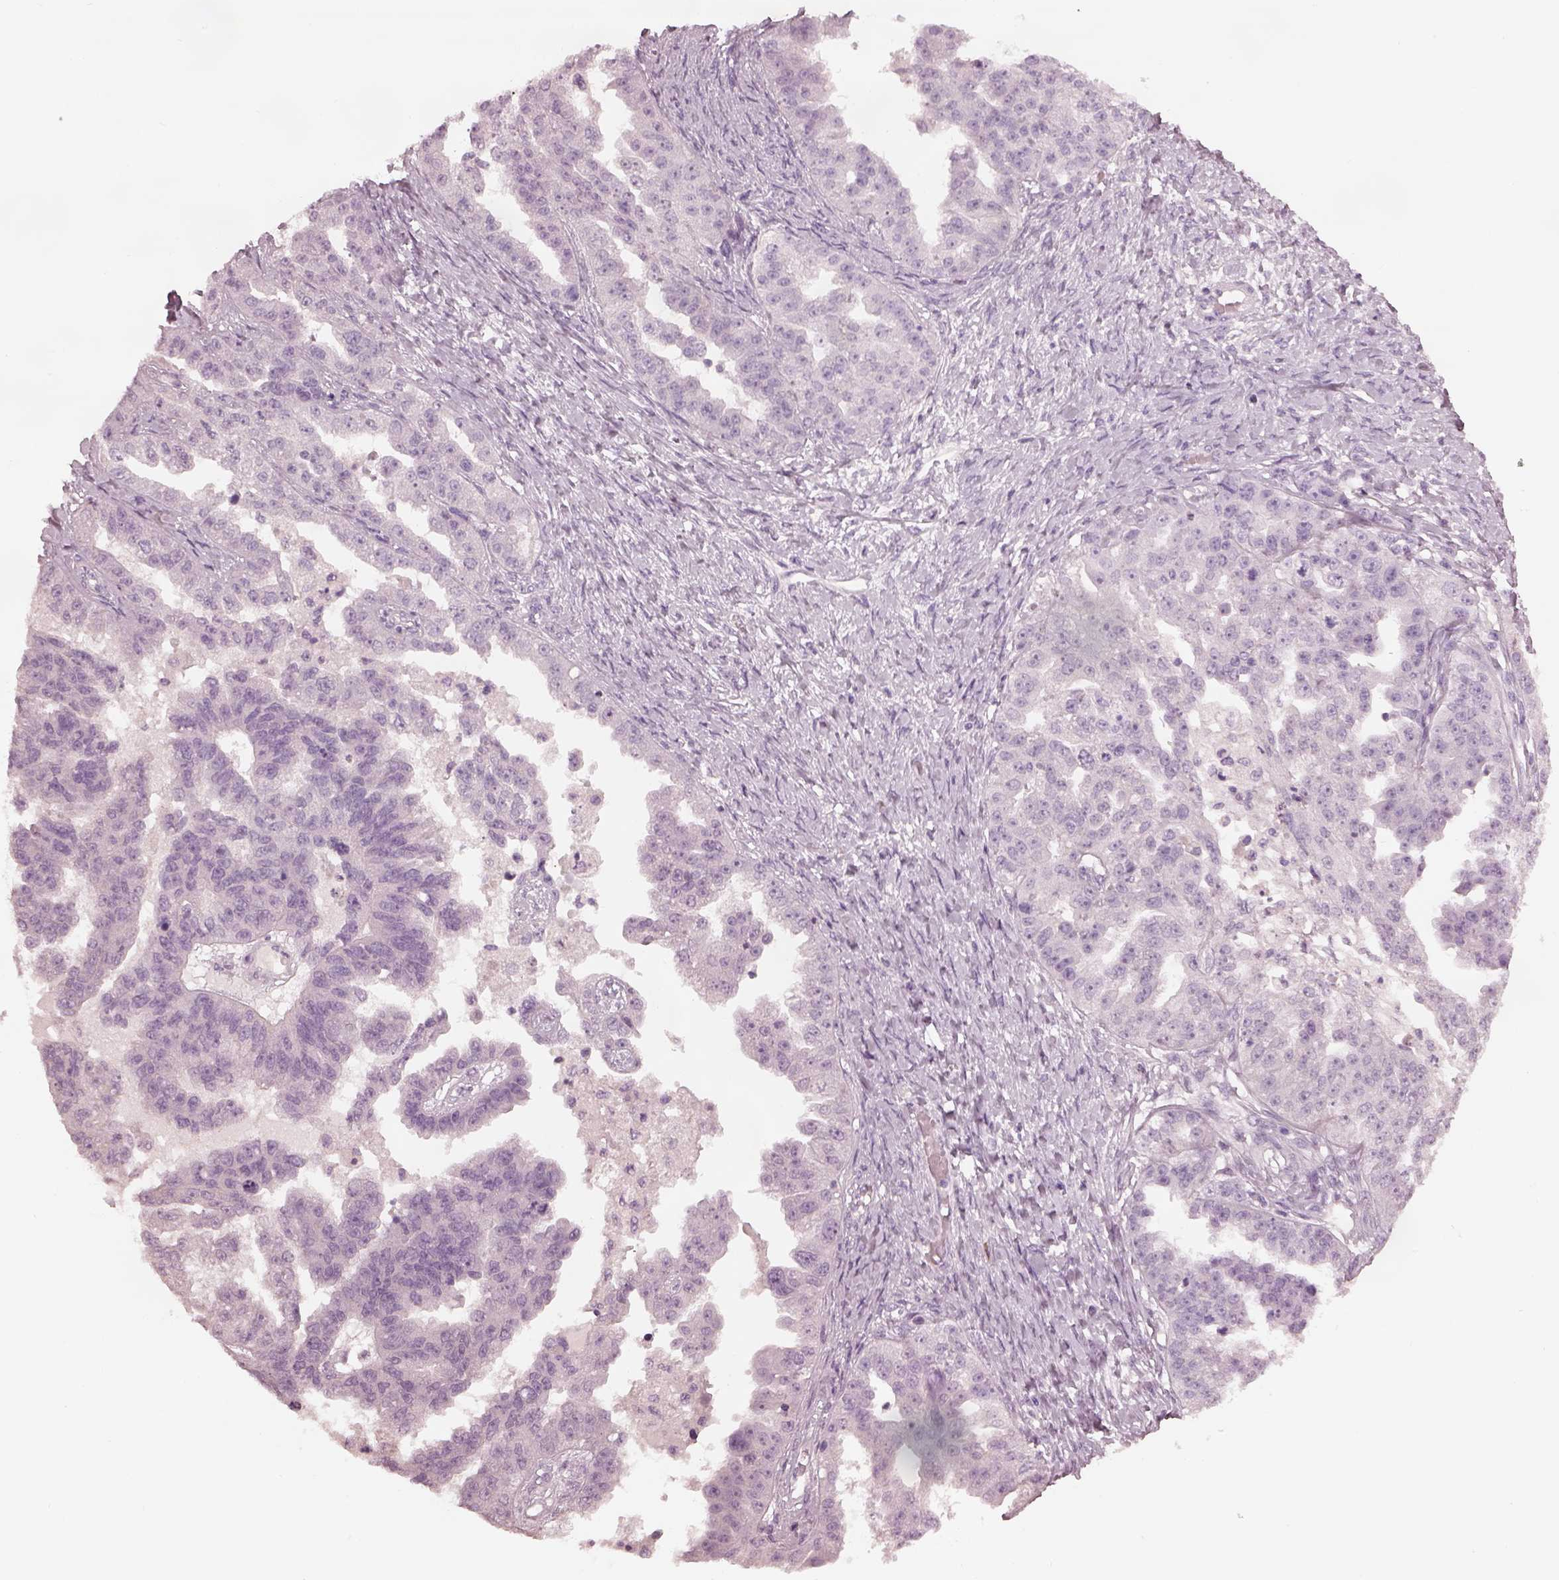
{"staining": {"intensity": "negative", "quantity": "none", "location": "none"}, "tissue": "ovarian cancer", "cell_type": "Tumor cells", "image_type": "cancer", "snomed": [{"axis": "morphology", "description": "Cystadenocarcinoma, serous, NOS"}, {"axis": "topography", "description": "Ovary"}], "caption": "DAB (3,3'-diaminobenzidine) immunohistochemical staining of human serous cystadenocarcinoma (ovarian) exhibits no significant staining in tumor cells. Brightfield microscopy of IHC stained with DAB (brown) and hematoxylin (blue), captured at high magnification.", "gene": "MIA", "patient": {"sex": "female", "age": 58}}